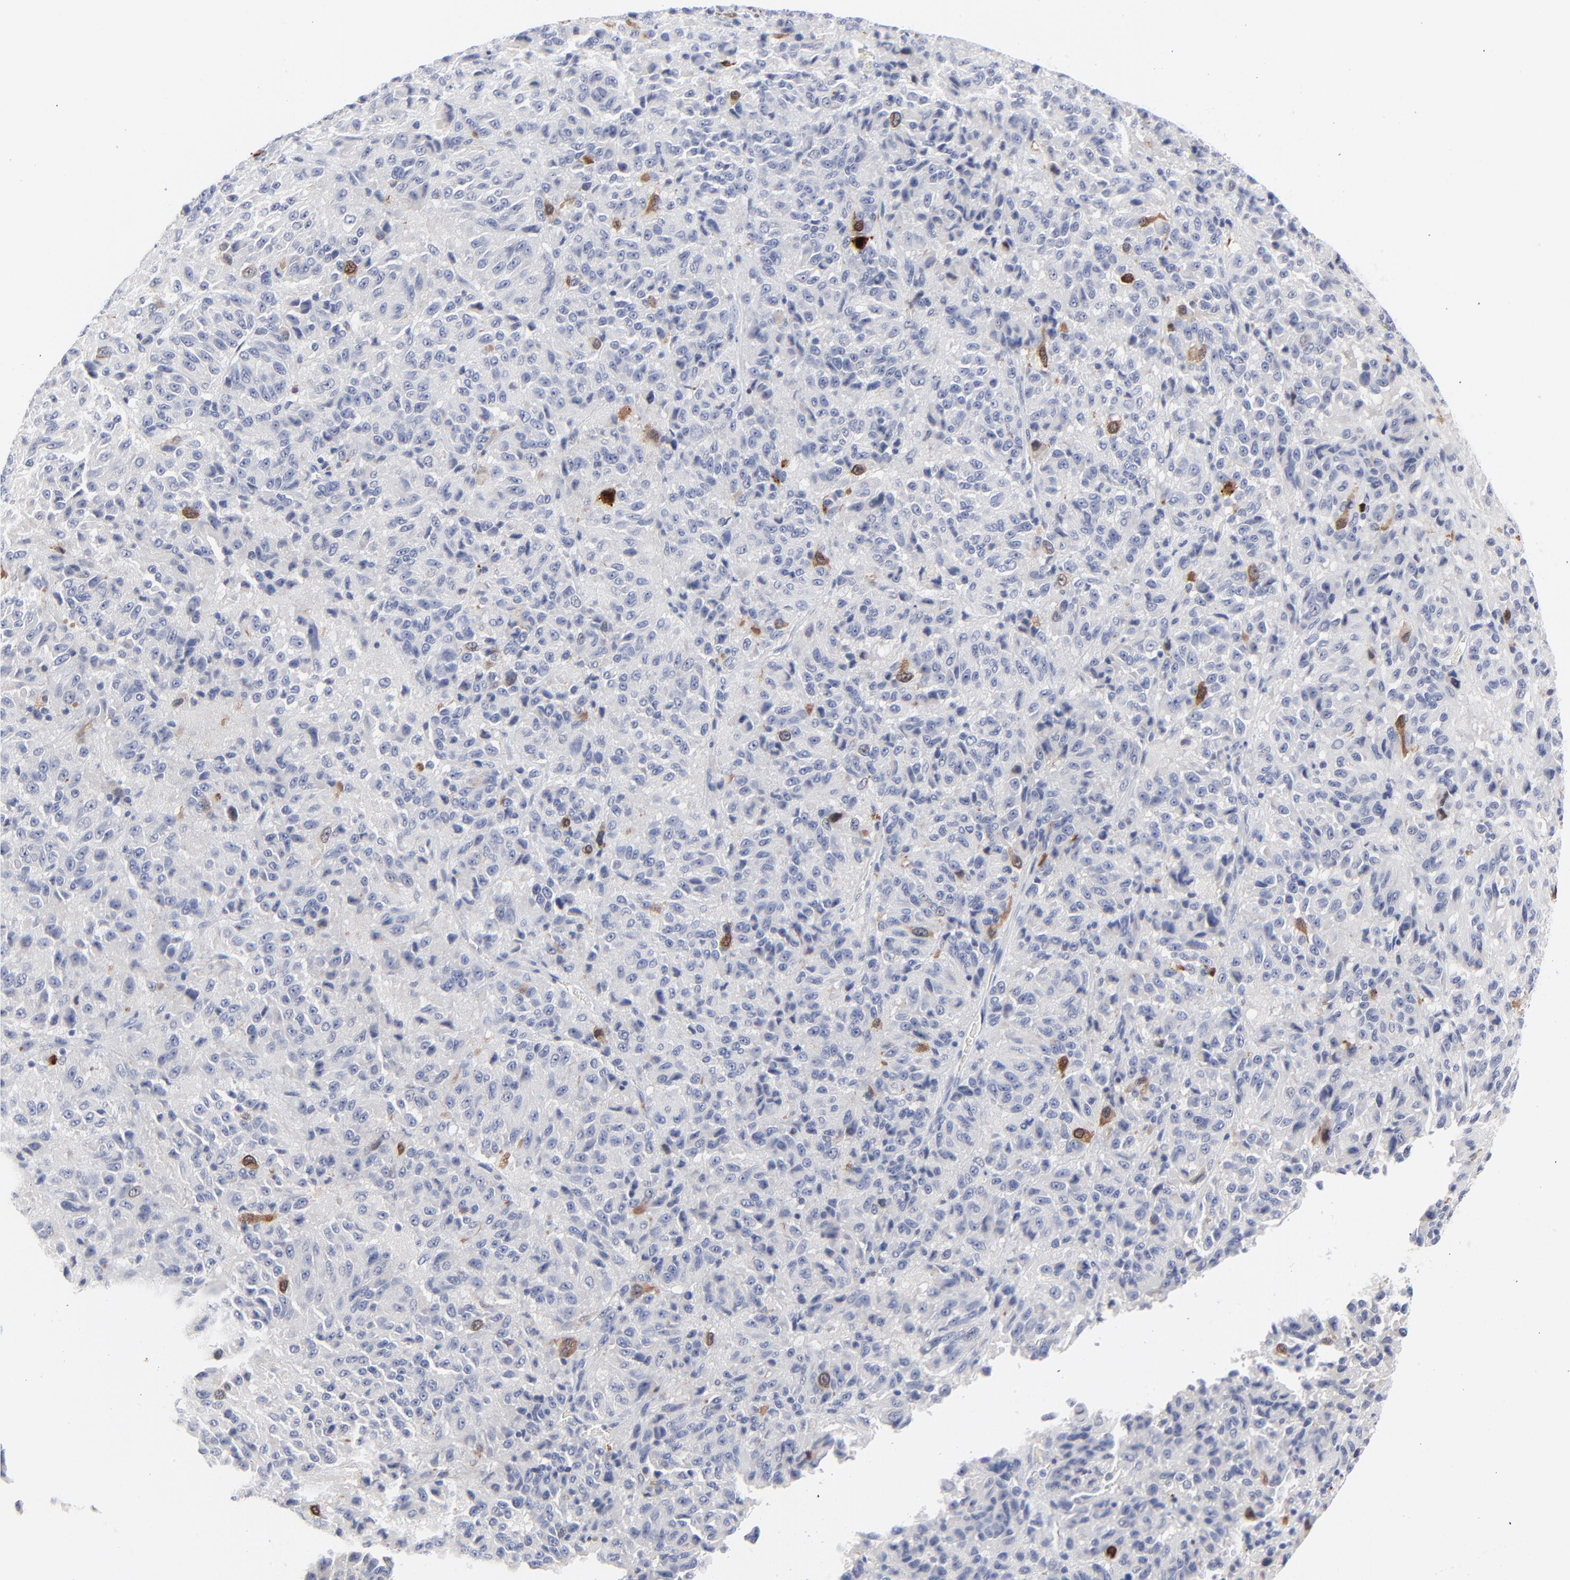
{"staining": {"intensity": "strong", "quantity": "<25%", "location": "cytoplasmic/membranous,nuclear"}, "tissue": "melanoma", "cell_type": "Tumor cells", "image_type": "cancer", "snomed": [{"axis": "morphology", "description": "Malignant melanoma, Metastatic site"}, {"axis": "topography", "description": "Lung"}], "caption": "Immunohistochemical staining of human malignant melanoma (metastatic site) reveals medium levels of strong cytoplasmic/membranous and nuclear protein positivity in approximately <25% of tumor cells. (DAB = brown stain, brightfield microscopy at high magnification).", "gene": "CDK1", "patient": {"sex": "male", "age": 64}}